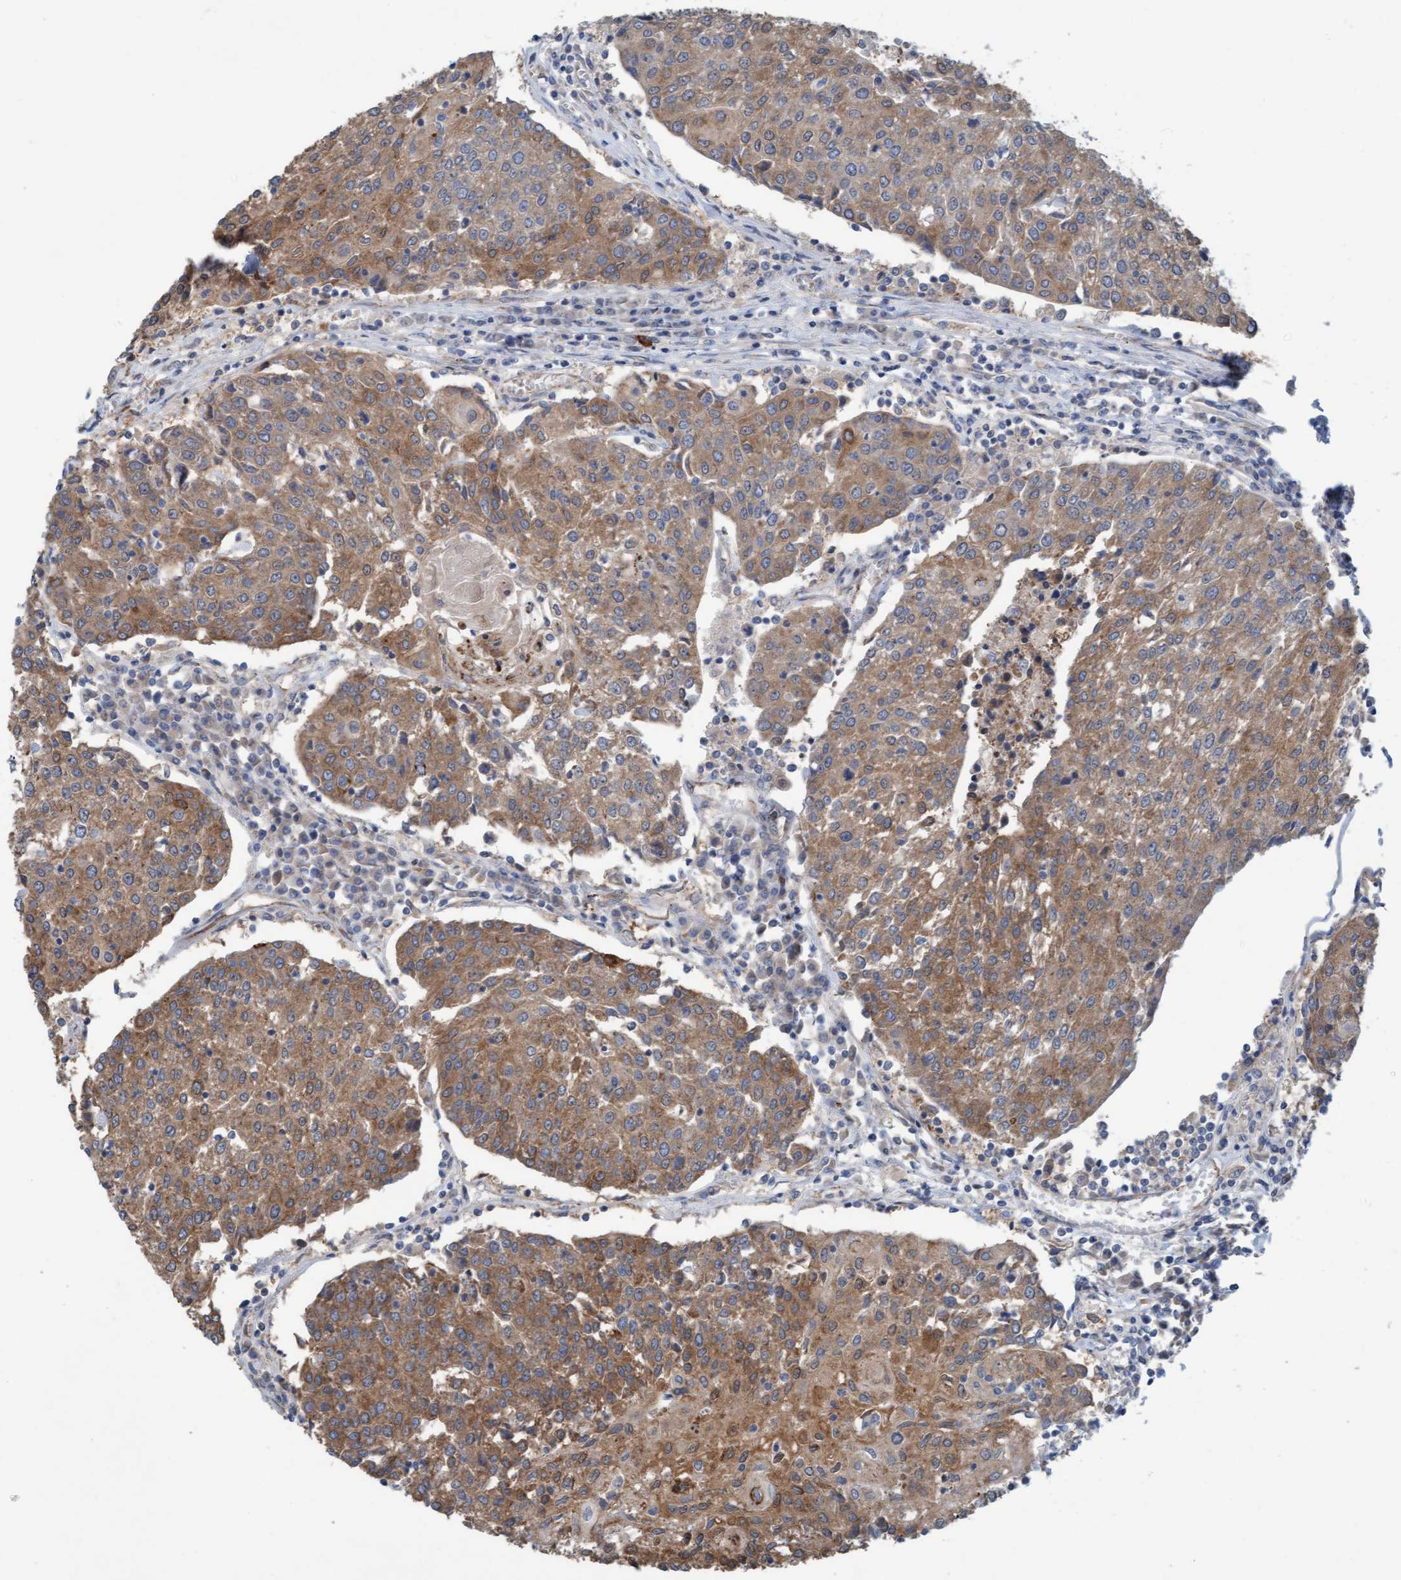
{"staining": {"intensity": "moderate", "quantity": ">75%", "location": "cytoplasmic/membranous"}, "tissue": "urothelial cancer", "cell_type": "Tumor cells", "image_type": "cancer", "snomed": [{"axis": "morphology", "description": "Urothelial carcinoma, High grade"}, {"axis": "topography", "description": "Urinary bladder"}], "caption": "Approximately >75% of tumor cells in high-grade urothelial carcinoma display moderate cytoplasmic/membranous protein staining as visualized by brown immunohistochemical staining.", "gene": "ZNF566", "patient": {"sex": "female", "age": 85}}